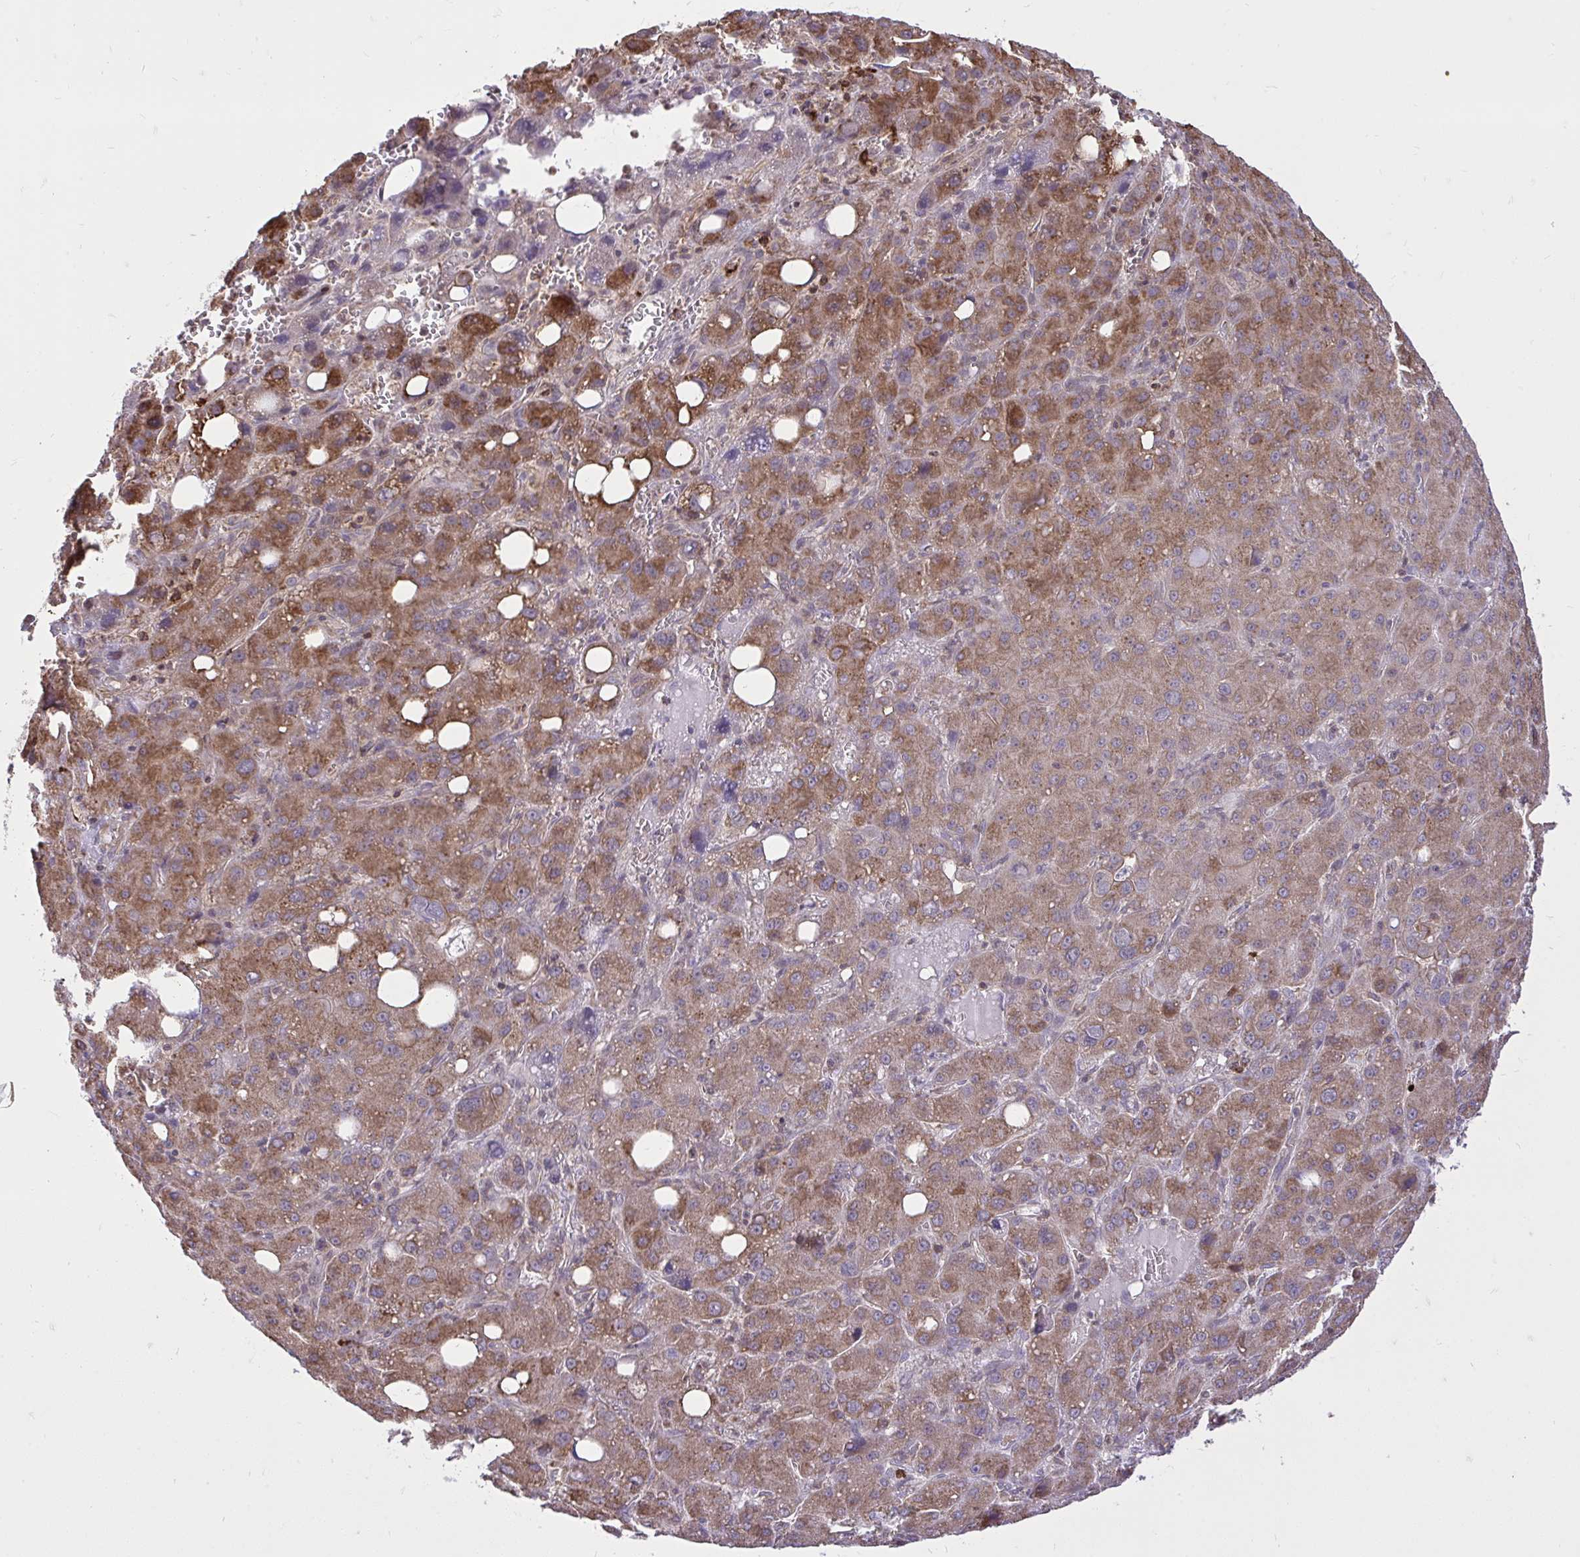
{"staining": {"intensity": "moderate", "quantity": ">75%", "location": "cytoplasmic/membranous"}, "tissue": "liver cancer", "cell_type": "Tumor cells", "image_type": "cancer", "snomed": [{"axis": "morphology", "description": "Carcinoma, Hepatocellular, NOS"}, {"axis": "topography", "description": "Liver"}], "caption": "There is medium levels of moderate cytoplasmic/membranous positivity in tumor cells of liver cancer (hepatocellular carcinoma), as demonstrated by immunohistochemical staining (brown color).", "gene": "SLC7A5", "patient": {"sex": "male", "age": 55}}